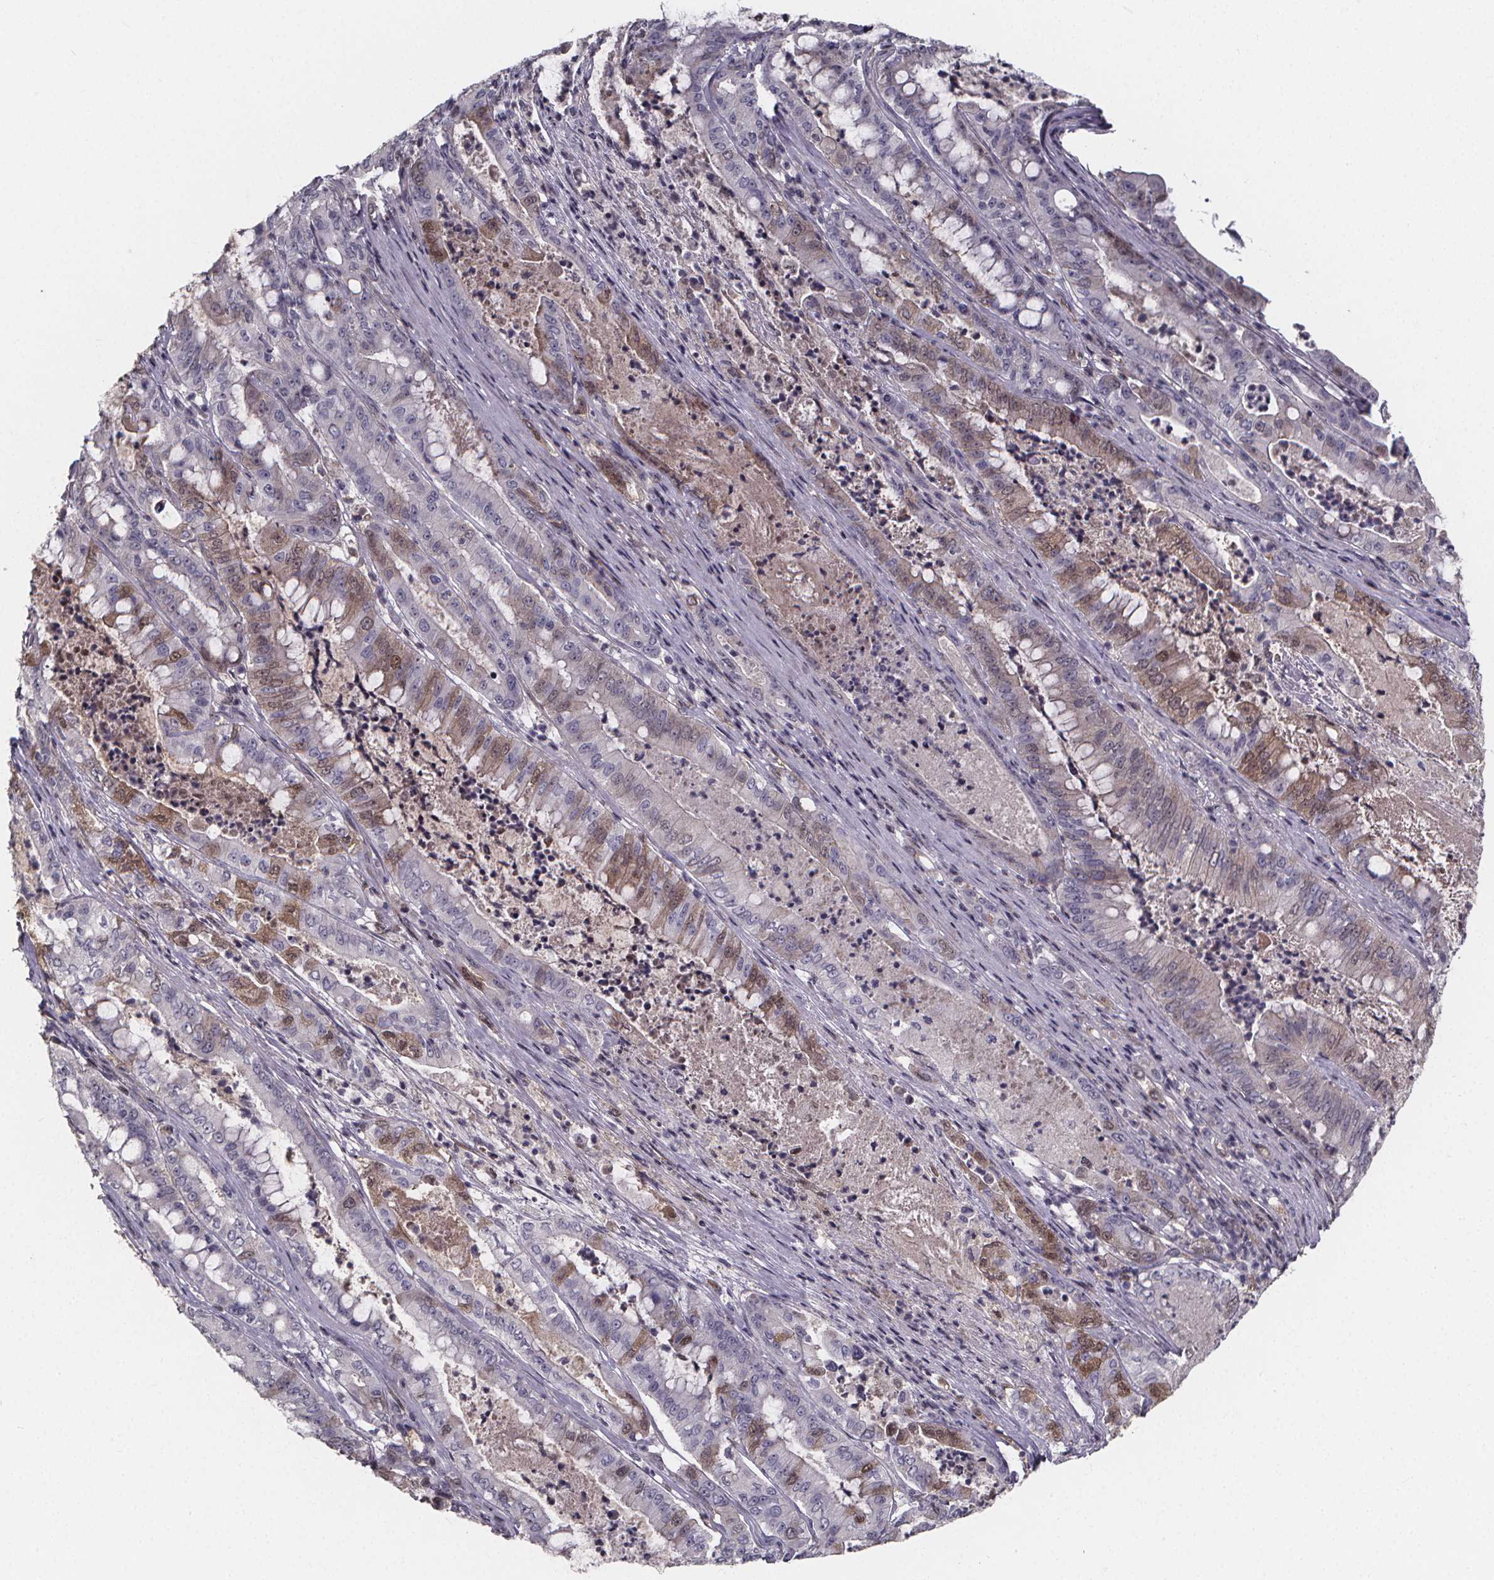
{"staining": {"intensity": "weak", "quantity": "<25%", "location": "cytoplasmic/membranous,nuclear"}, "tissue": "pancreatic cancer", "cell_type": "Tumor cells", "image_type": "cancer", "snomed": [{"axis": "morphology", "description": "Adenocarcinoma, NOS"}, {"axis": "topography", "description": "Pancreas"}], "caption": "High power microscopy photomicrograph of an IHC photomicrograph of pancreatic adenocarcinoma, revealing no significant positivity in tumor cells.", "gene": "AGT", "patient": {"sex": "male", "age": 71}}